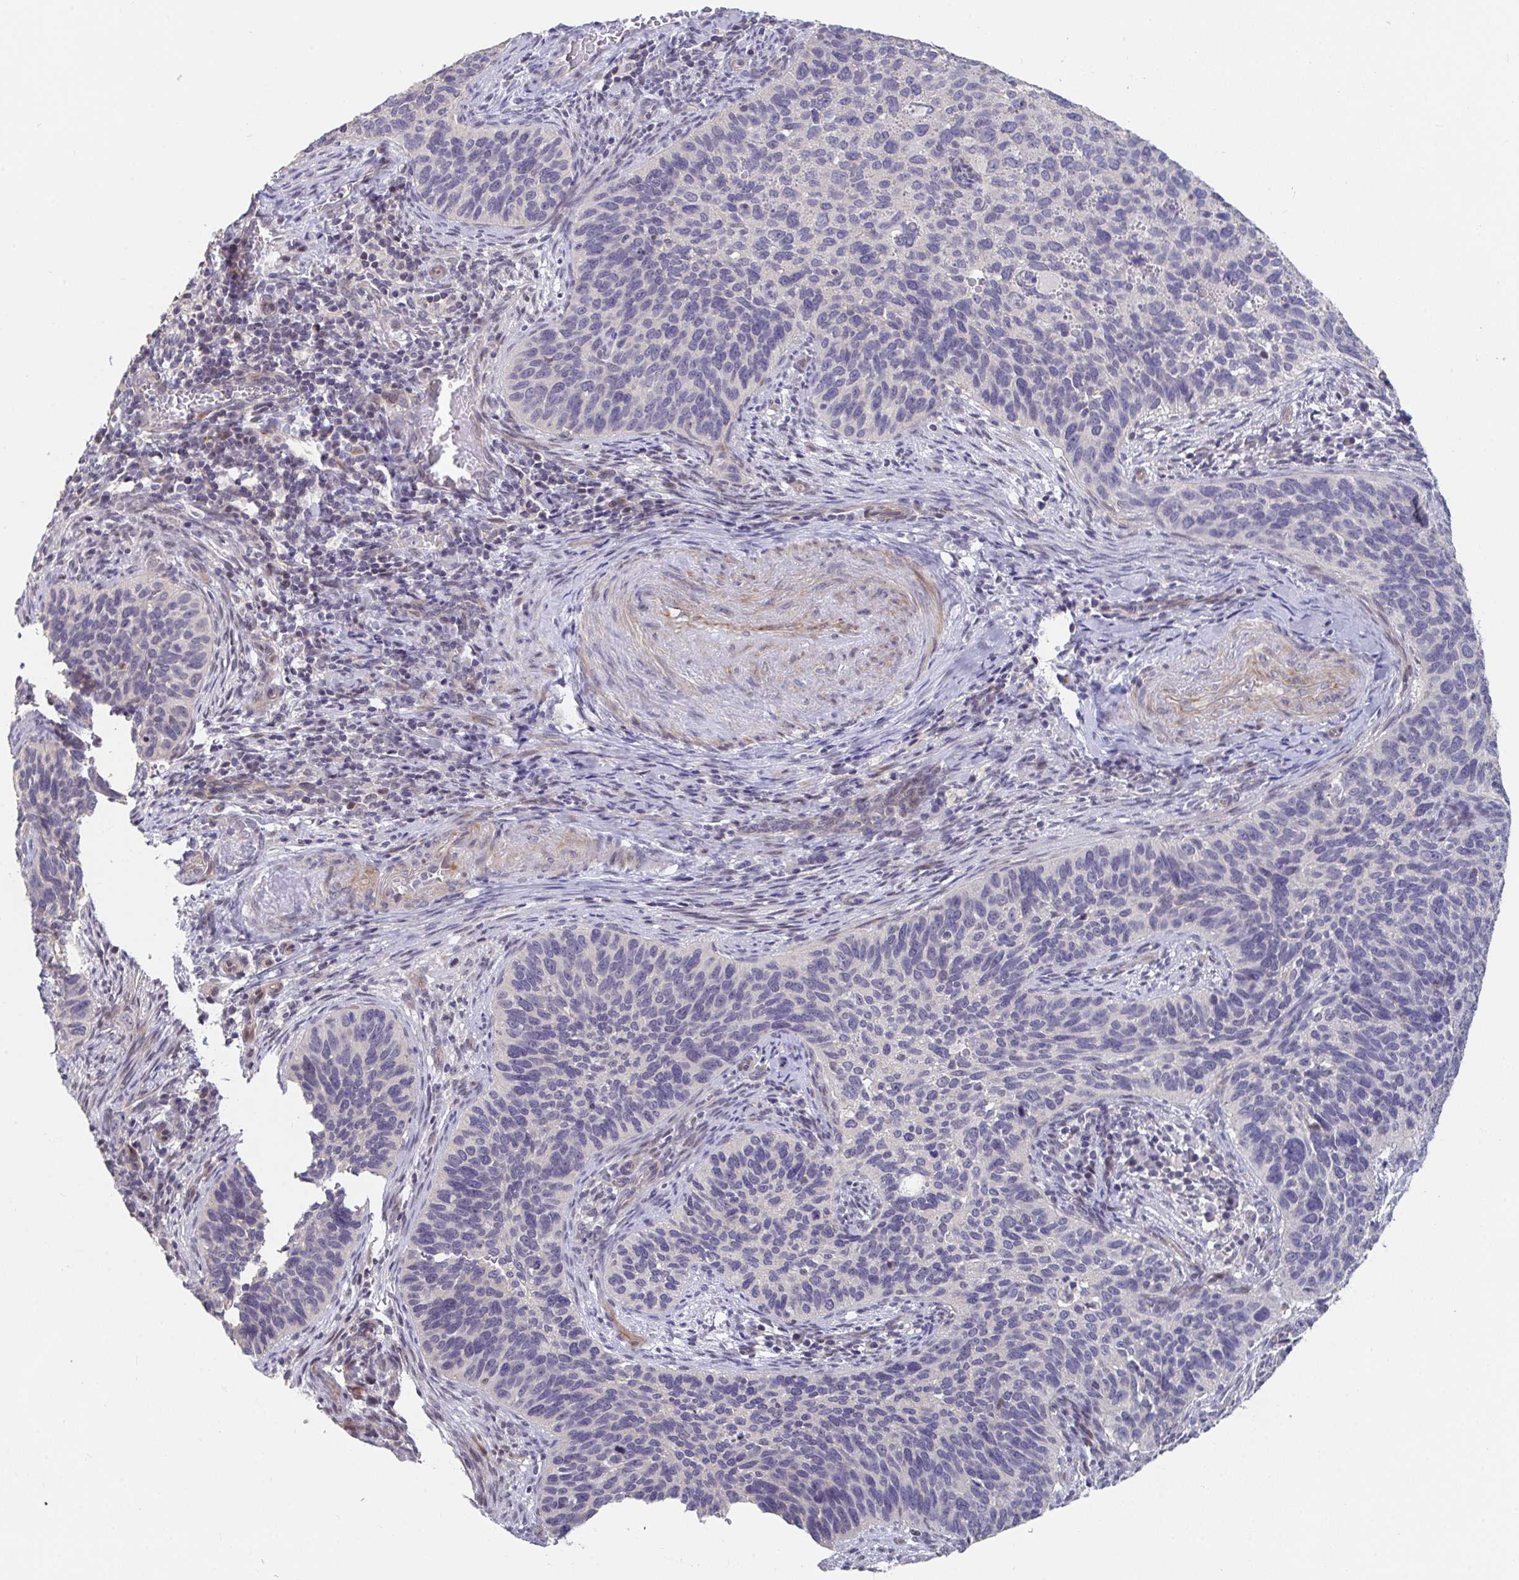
{"staining": {"intensity": "negative", "quantity": "none", "location": "none"}, "tissue": "cervical cancer", "cell_type": "Tumor cells", "image_type": "cancer", "snomed": [{"axis": "morphology", "description": "Squamous cell carcinoma, NOS"}, {"axis": "topography", "description": "Cervix"}], "caption": "Immunohistochemistry (IHC) micrograph of neoplastic tissue: squamous cell carcinoma (cervical) stained with DAB (3,3'-diaminobenzidine) displays no significant protein positivity in tumor cells.", "gene": "FAM156B", "patient": {"sex": "female", "age": 51}}